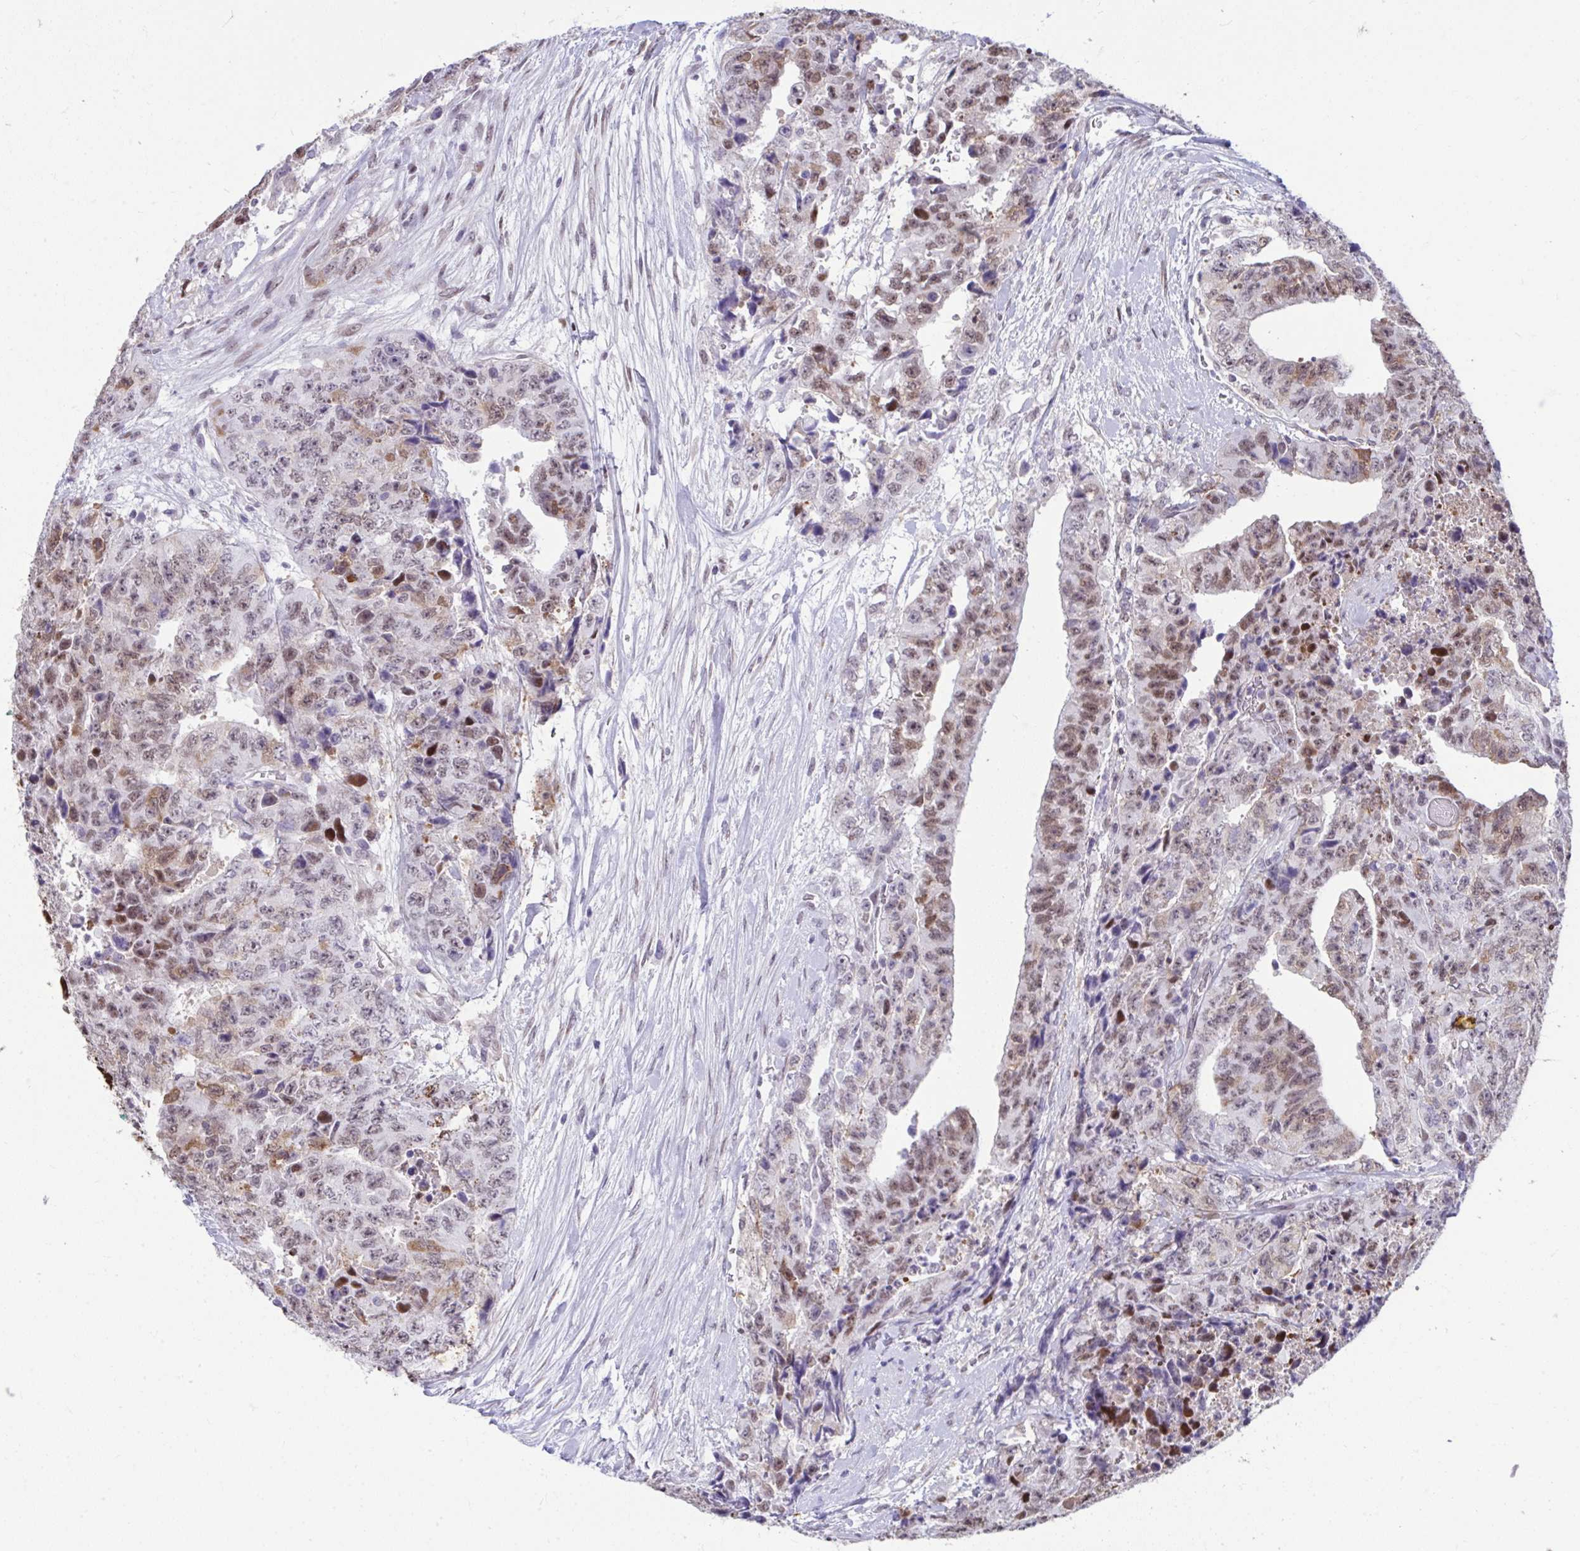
{"staining": {"intensity": "moderate", "quantity": "25%-75%", "location": "nuclear"}, "tissue": "testis cancer", "cell_type": "Tumor cells", "image_type": "cancer", "snomed": [{"axis": "morphology", "description": "Carcinoma, Embryonal, NOS"}, {"axis": "topography", "description": "Testis"}], "caption": "Protein expression analysis of testis cancer (embryonal carcinoma) demonstrates moderate nuclear staining in approximately 25%-75% of tumor cells. The protein is stained brown, and the nuclei are stained in blue (DAB (3,3'-diaminobenzidine) IHC with brightfield microscopy, high magnification).", "gene": "SLC35C2", "patient": {"sex": "male", "age": 24}}